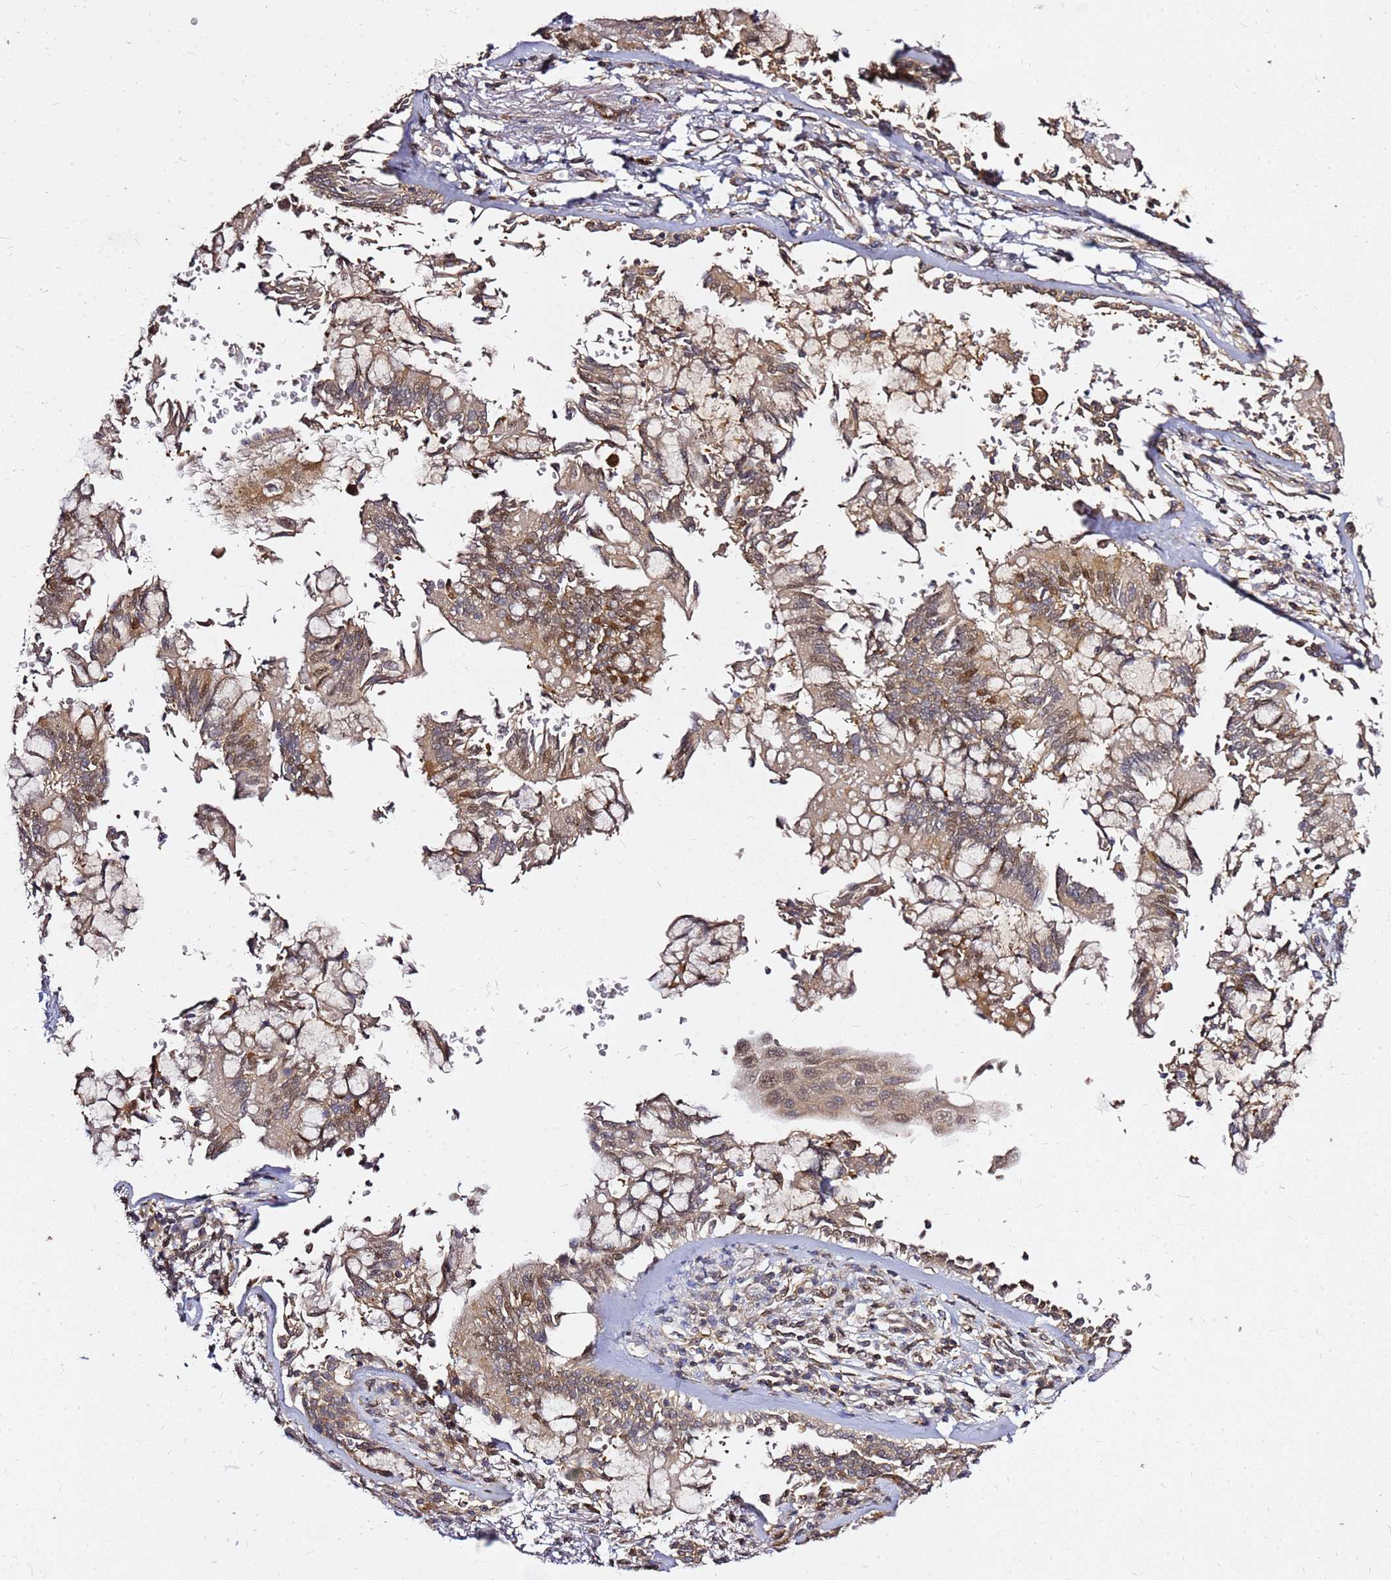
{"staining": {"intensity": "strong", "quantity": "25%-75%", "location": "cytoplasmic/membranous,nuclear"}, "tissue": "adipose tissue", "cell_type": "Adipocytes", "image_type": "normal", "snomed": [{"axis": "morphology", "description": "Normal tissue, NOS"}, {"axis": "topography", "description": "Cartilage tissue"}], "caption": "Strong cytoplasmic/membranous,nuclear positivity is appreciated in about 25%-75% of adipocytes in benign adipose tissue. The protein is stained brown, and the nuclei are stained in blue (DAB IHC with brightfield microscopy, high magnification).", "gene": "NUDT14", "patient": {"sex": "male", "age": 73}}